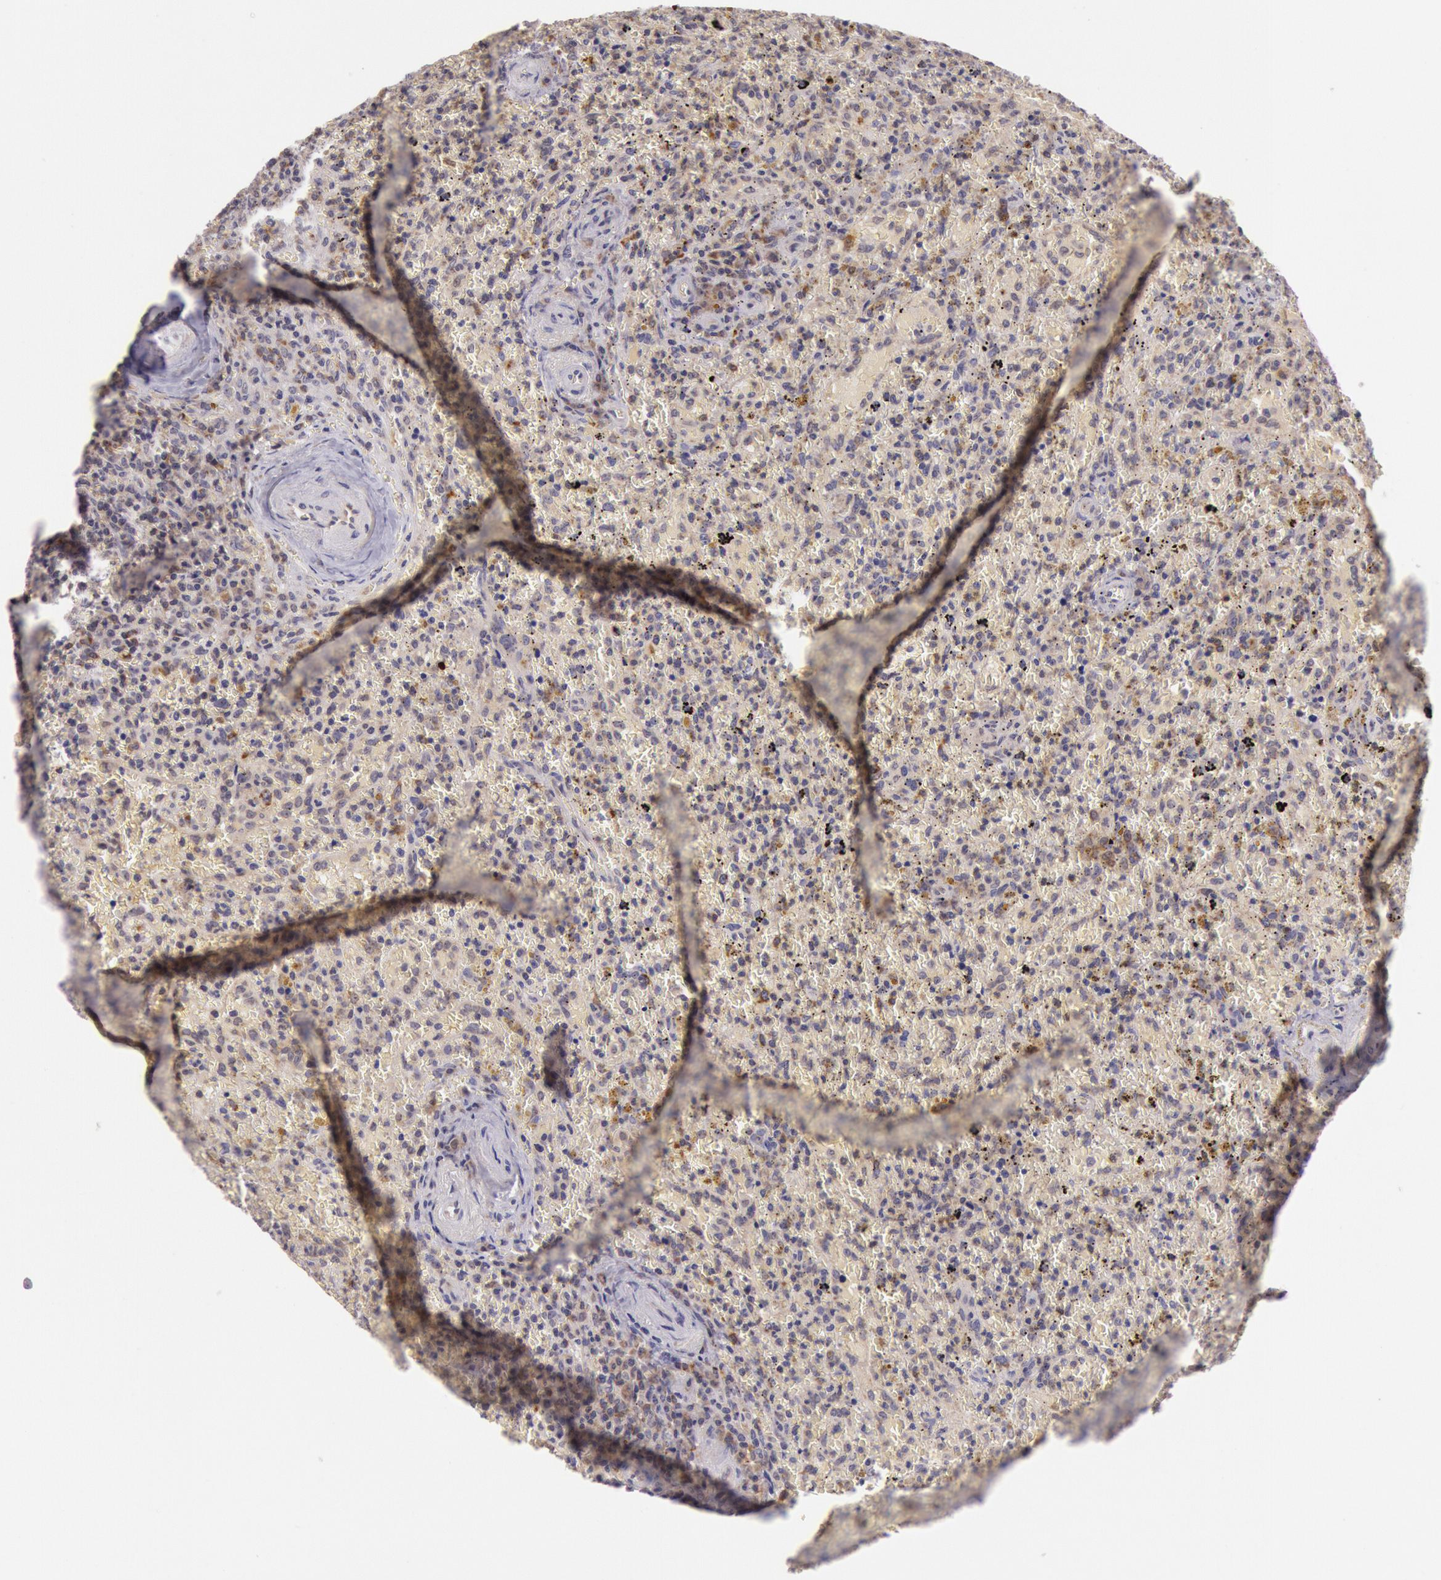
{"staining": {"intensity": "strong", "quantity": "25%-75%", "location": "cytoplasmic/membranous"}, "tissue": "lymphoma", "cell_type": "Tumor cells", "image_type": "cancer", "snomed": [{"axis": "morphology", "description": "Malignant lymphoma, non-Hodgkin's type, High grade"}, {"axis": "topography", "description": "Spleen"}, {"axis": "topography", "description": "Lymph node"}], "caption": "Tumor cells reveal strong cytoplasmic/membranous expression in approximately 25%-75% of cells in lymphoma. (DAB (3,3'-diaminobenzidine) IHC with brightfield microscopy, high magnification).", "gene": "CDK16", "patient": {"sex": "female", "age": 70}}